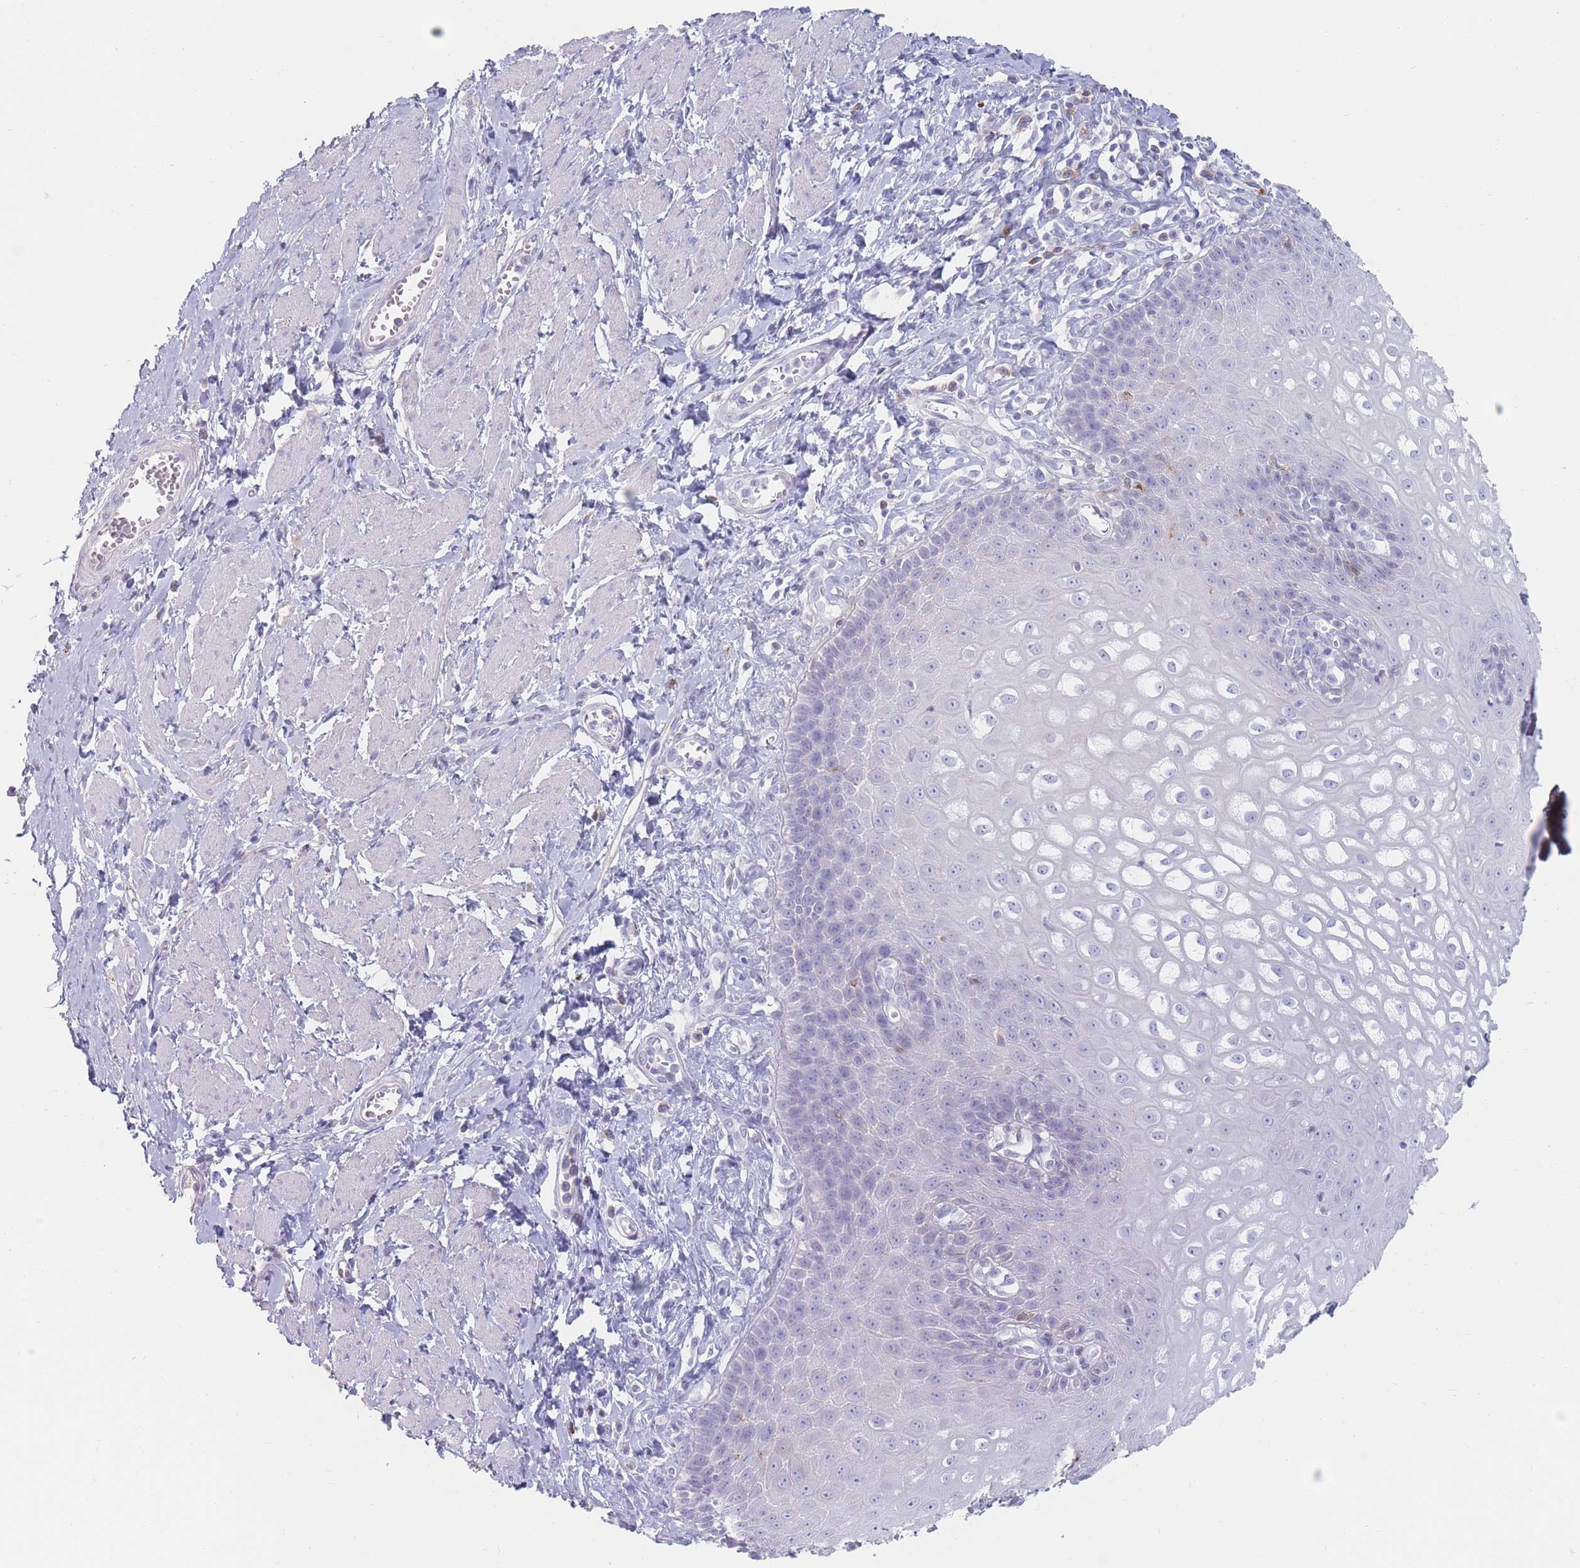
{"staining": {"intensity": "negative", "quantity": "none", "location": "none"}, "tissue": "esophagus", "cell_type": "Squamous epithelial cells", "image_type": "normal", "snomed": [{"axis": "morphology", "description": "Normal tissue, NOS"}, {"axis": "topography", "description": "Esophagus"}], "caption": "IHC micrograph of normal esophagus stained for a protein (brown), which shows no positivity in squamous epithelial cells.", "gene": "PRG4", "patient": {"sex": "male", "age": 67}}